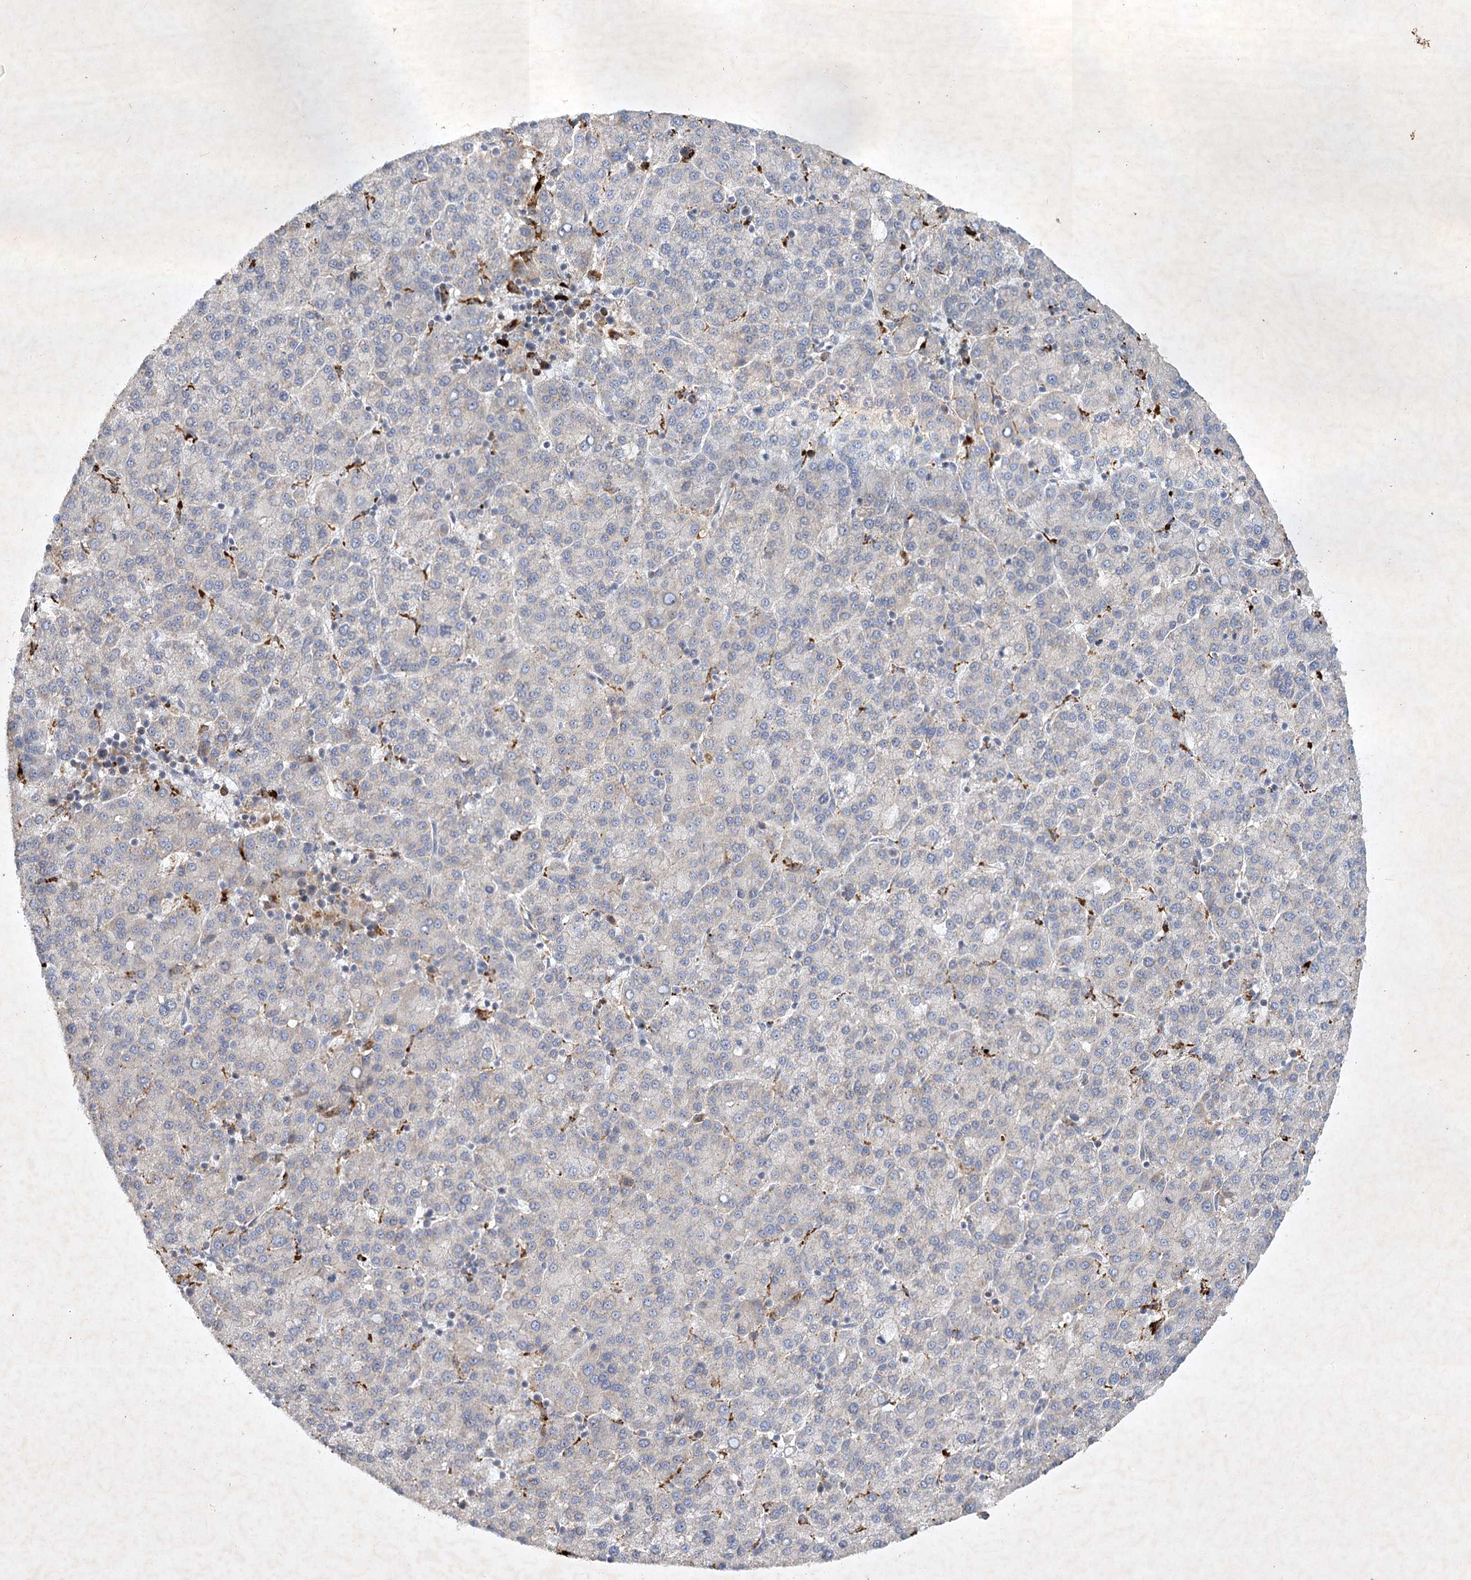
{"staining": {"intensity": "negative", "quantity": "none", "location": "none"}, "tissue": "liver cancer", "cell_type": "Tumor cells", "image_type": "cancer", "snomed": [{"axis": "morphology", "description": "Carcinoma, Hepatocellular, NOS"}, {"axis": "topography", "description": "Liver"}], "caption": "This histopathology image is of liver hepatocellular carcinoma stained with IHC to label a protein in brown with the nuclei are counter-stained blue. There is no positivity in tumor cells.", "gene": "PYROXD2", "patient": {"sex": "female", "age": 58}}